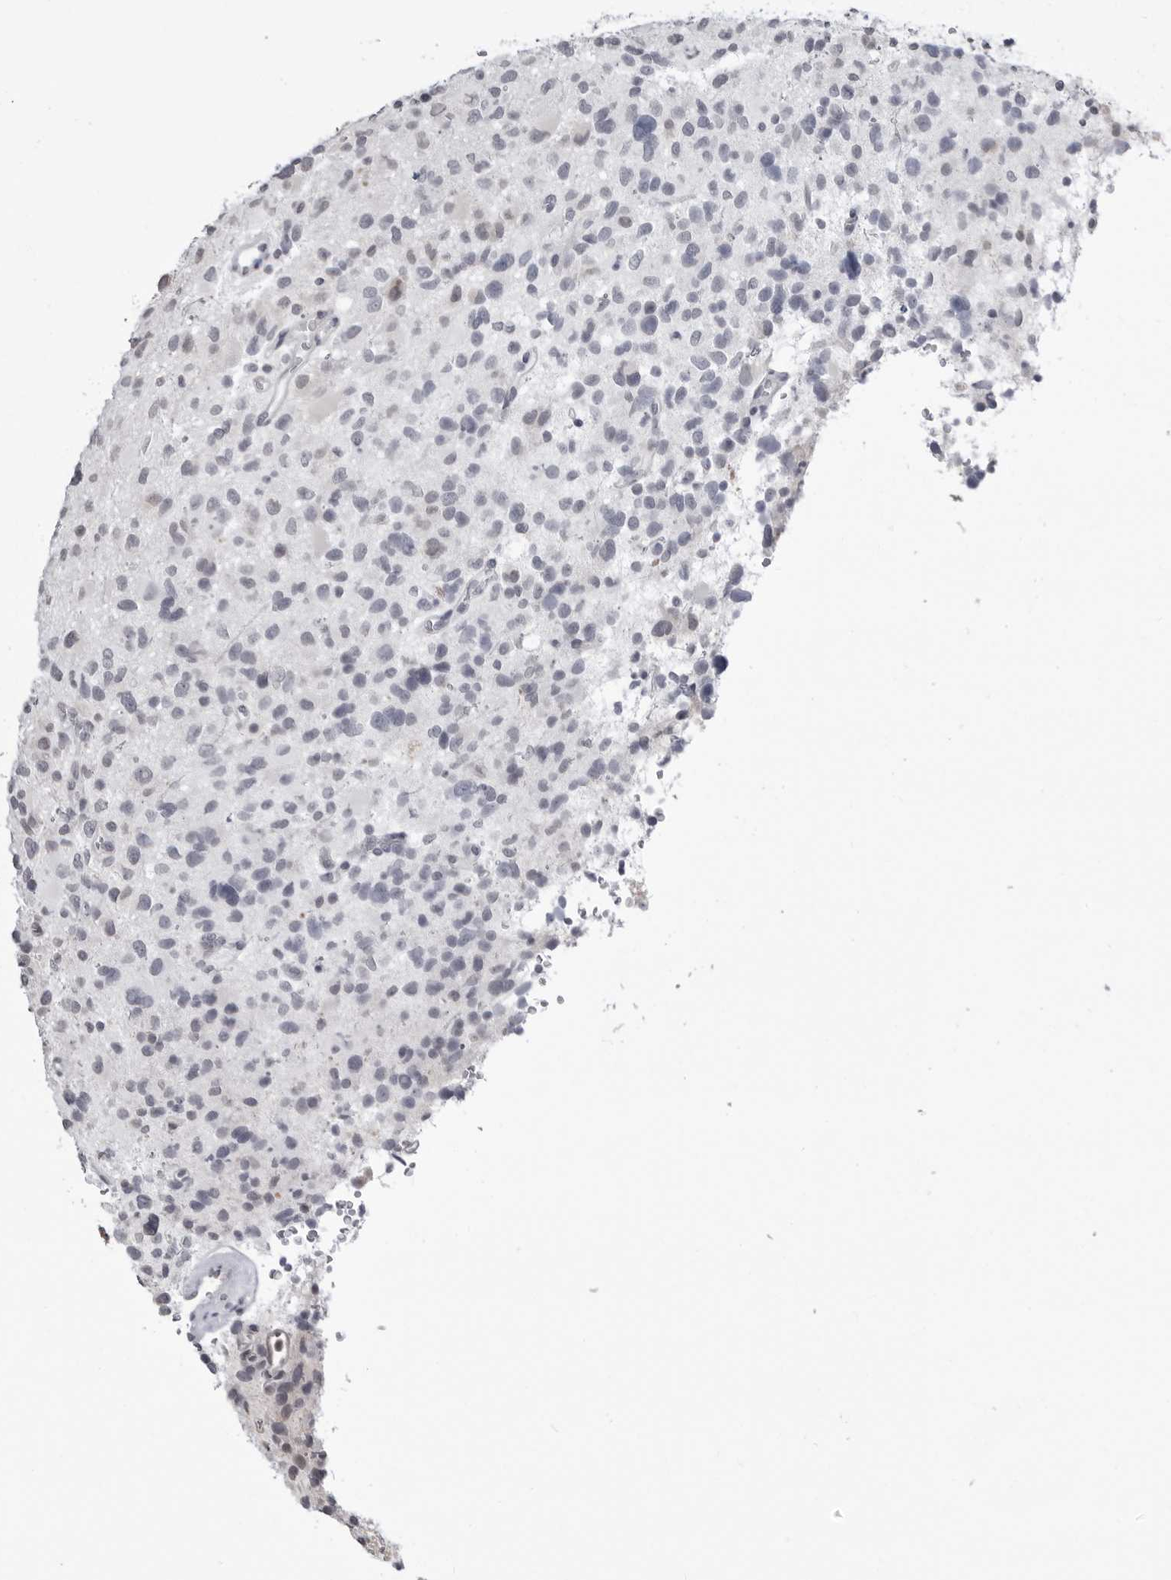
{"staining": {"intensity": "negative", "quantity": "none", "location": "none"}, "tissue": "glioma", "cell_type": "Tumor cells", "image_type": "cancer", "snomed": [{"axis": "morphology", "description": "Glioma, malignant, High grade"}, {"axis": "topography", "description": "Brain"}], "caption": "IHC image of neoplastic tissue: glioma stained with DAB (3,3'-diaminobenzidine) displays no significant protein positivity in tumor cells.", "gene": "YWHAG", "patient": {"sex": "male", "age": 48}}